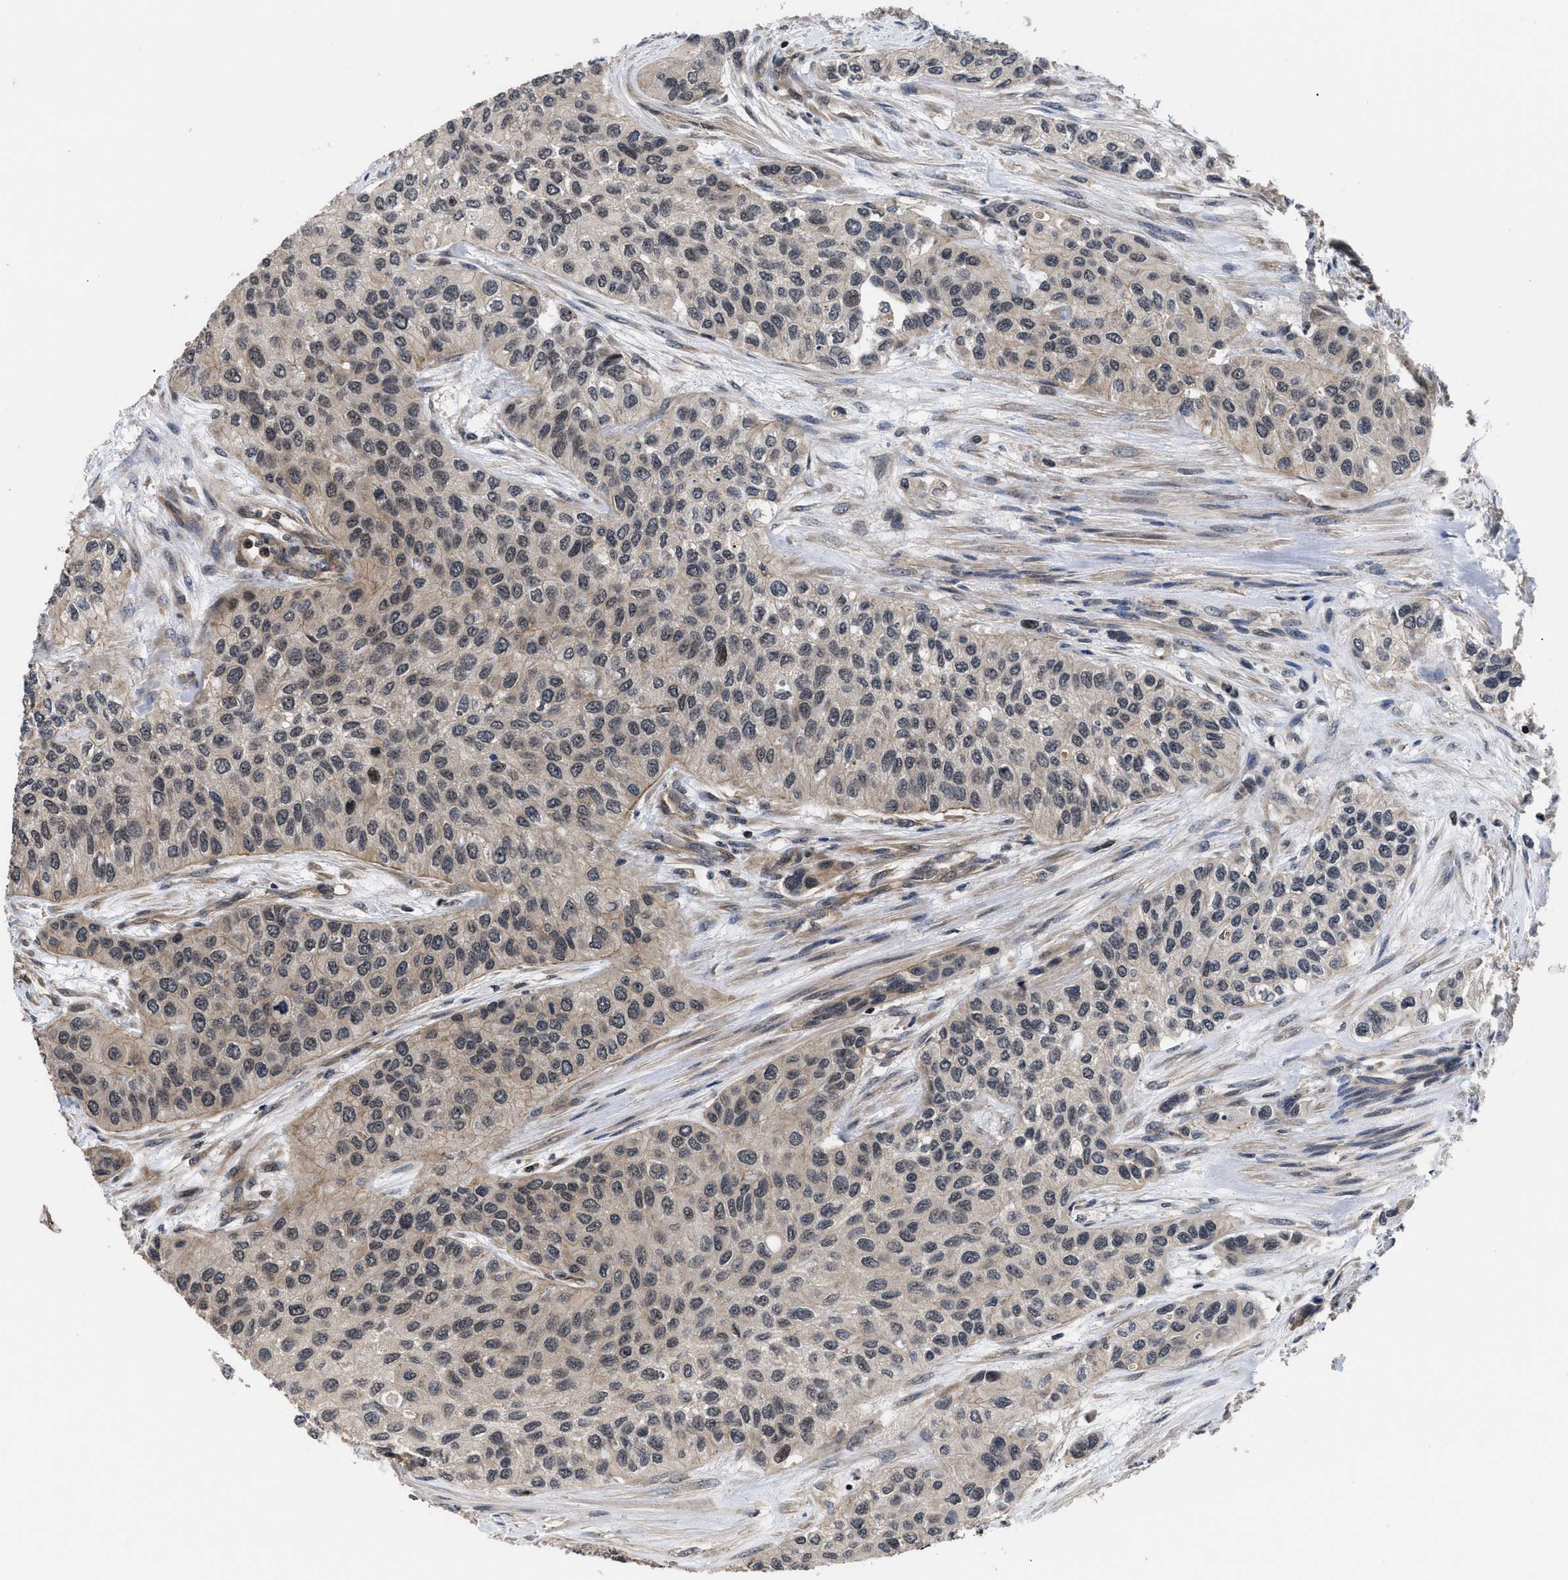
{"staining": {"intensity": "weak", "quantity": "<25%", "location": "cytoplasmic/membranous"}, "tissue": "urothelial cancer", "cell_type": "Tumor cells", "image_type": "cancer", "snomed": [{"axis": "morphology", "description": "Urothelial carcinoma, High grade"}, {"axis": "topography", "description": "Urinary bladder"}], "caption": "IHC of human urothelial carcinoma (high-grade) demonstrates no staining in tumor cells. The staining is performed using DAB (3,3'-diaminobenzidine) brown chromogen with nuclei counter-stained in using hematoxylin.", "gene": "DNAJC14", "patient": {"sex": "female", "age": 56}}